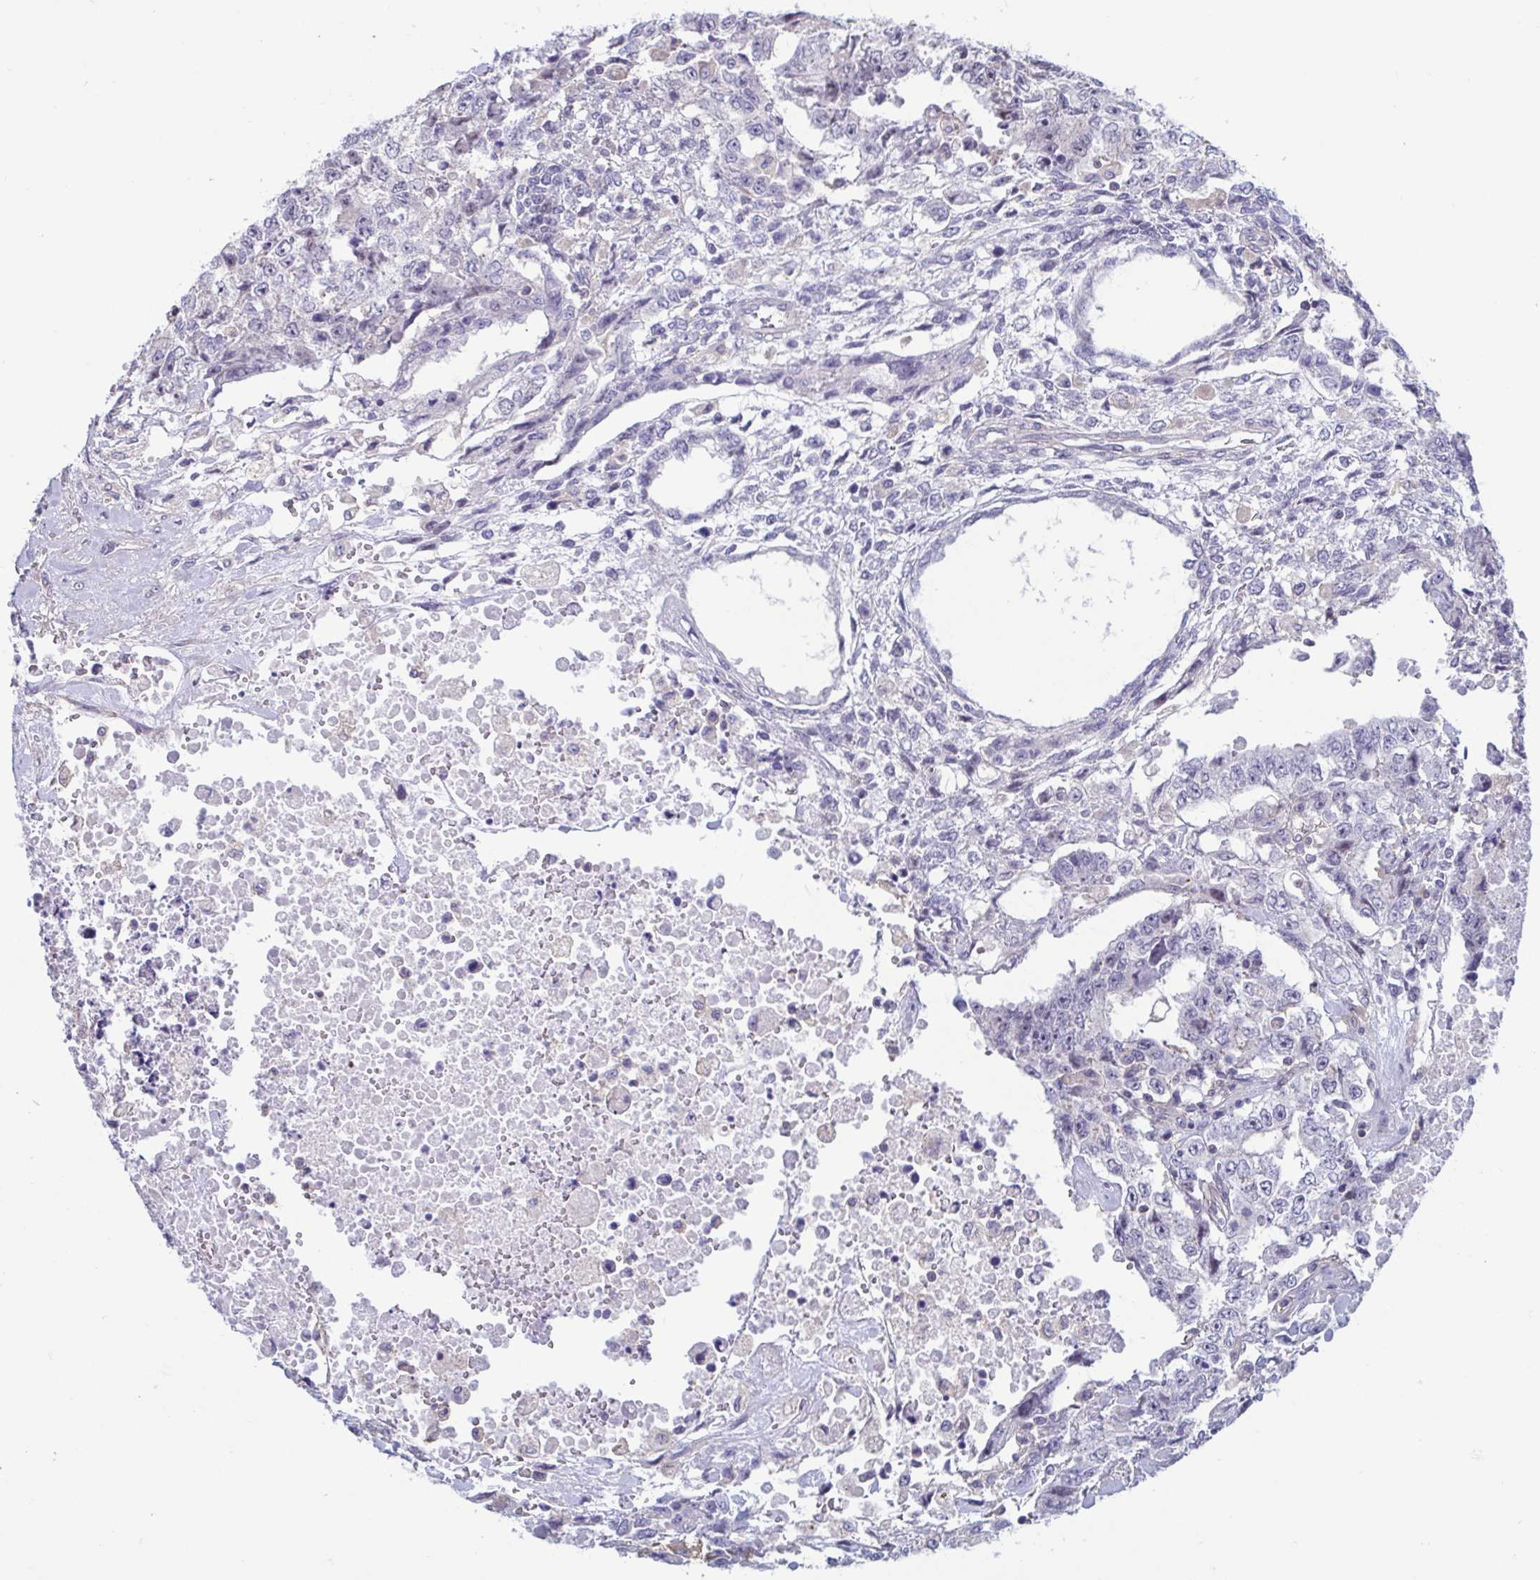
{"staining": {"intensity": "negative", "quantity": "none", "location": "none"}, "tissue": "testis cancer", "cell_type": "Tumor cells", "image_type": "cancer", "snomed": [{"axis": "morphology", "description": "Carcinoma, Embryonal, NOS"}, {"axis": "topography", "description": "Testis"}], "caption": "This is an immunohistochemistry histopathology image of testis embryonal carcinoma. There is no expression in tumor cells.", "gene": "LRRC38", "patient": {"sex": "male", "age": 24}}